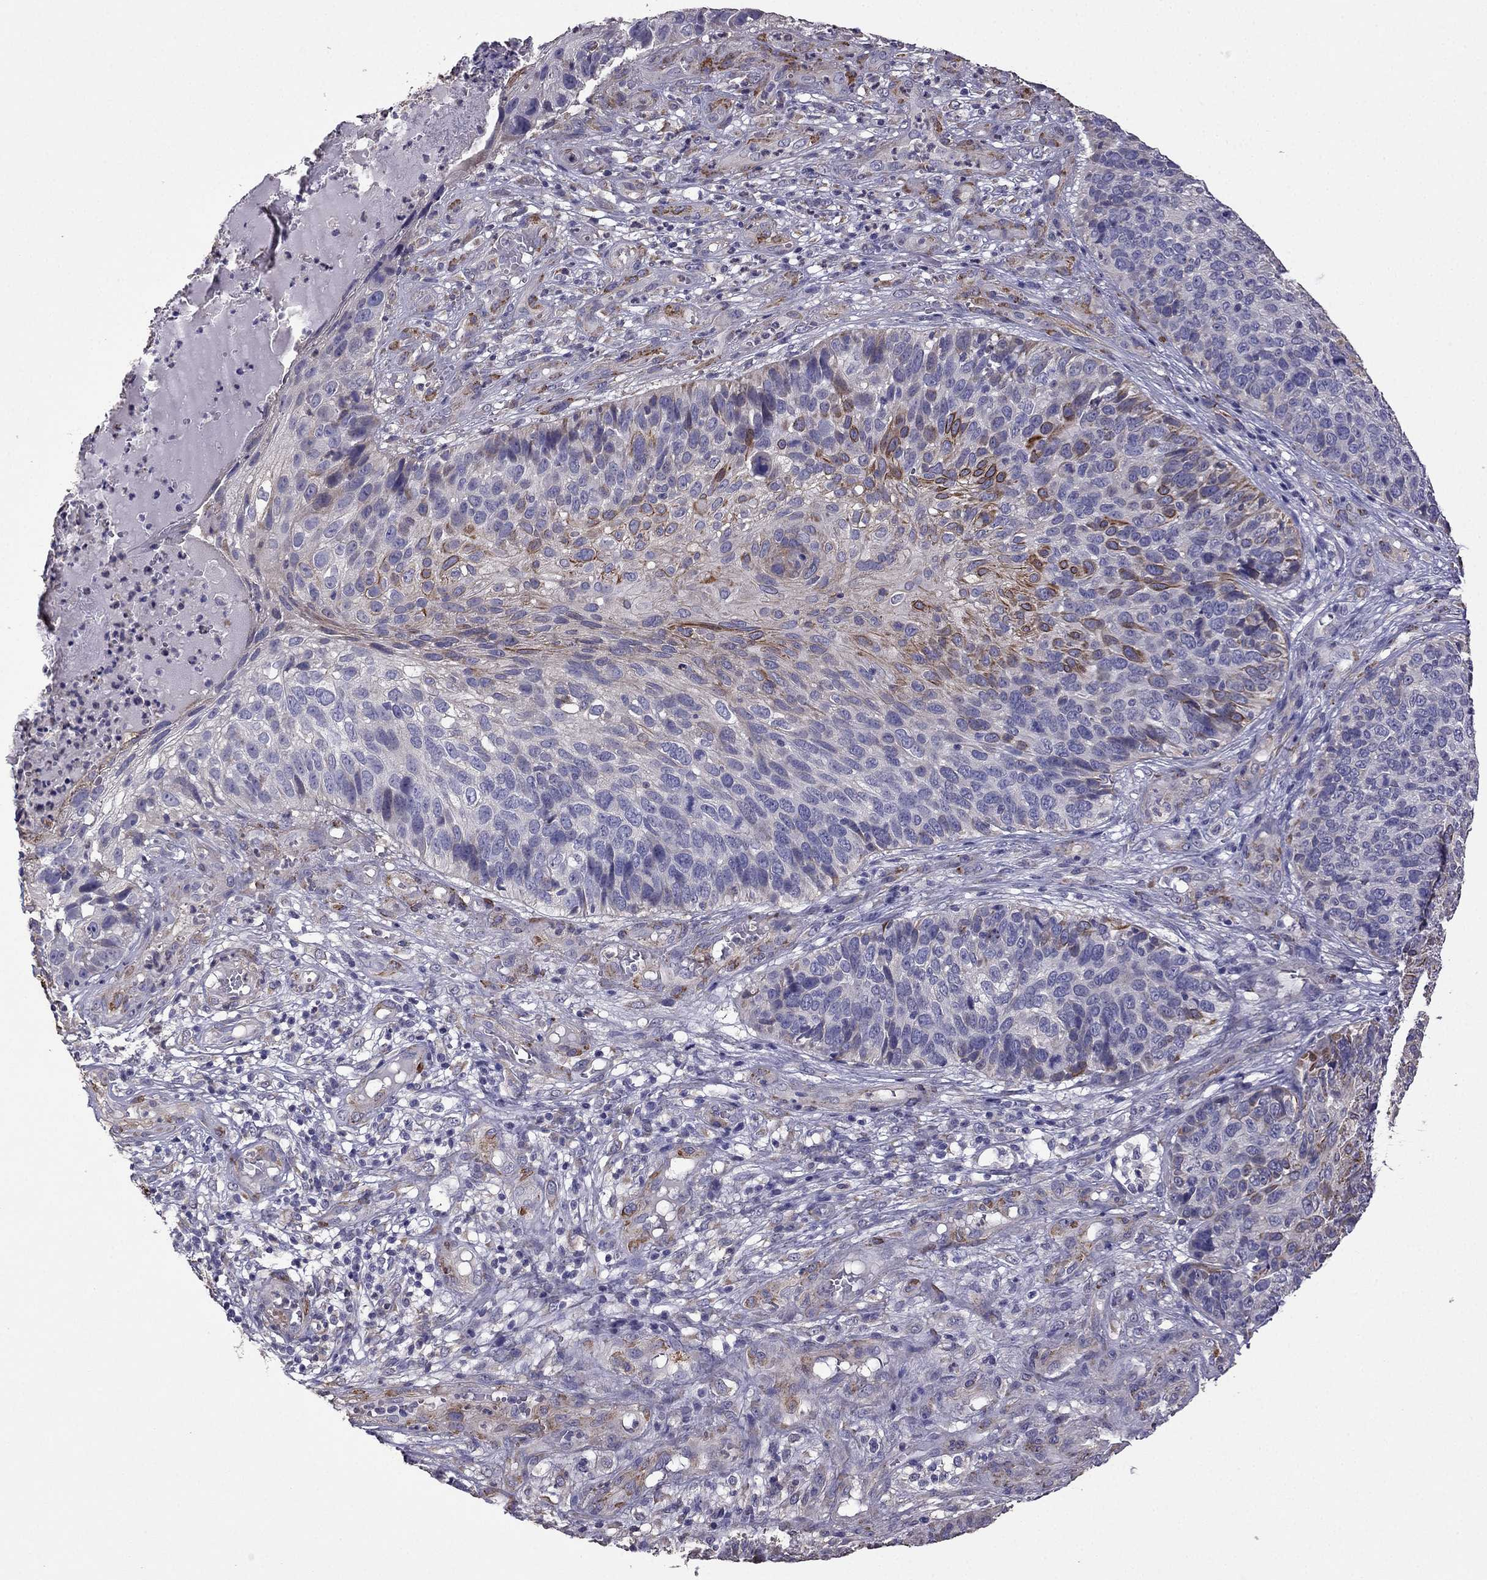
{"staining": {"intensity": "strong", "quantity": "<25%", "location": "cytoplasmic/membranous"}, "tissue": "skin cancer", "cell_type": "Tumor cells", "image_type": "cancer", "snomed": [{"axis": "morphology", "description": "Squamous cell carcinoma, NOS"}, {"axis": "topography", "description": "Skin"}], "caption": "IHC histopathology image of neoplastic tissue: skin cancer (squamous cell carcinoma) stained using immunohistochemistry (IHC) reveals medium levels of strong protein expression localized specifically in the cytoplasmic/membranous of tumor cells, appearing as a cytoplasmic/membranous brown color.", "gene": "CDH9", "patient": {"sex": "male", "age": 92}}